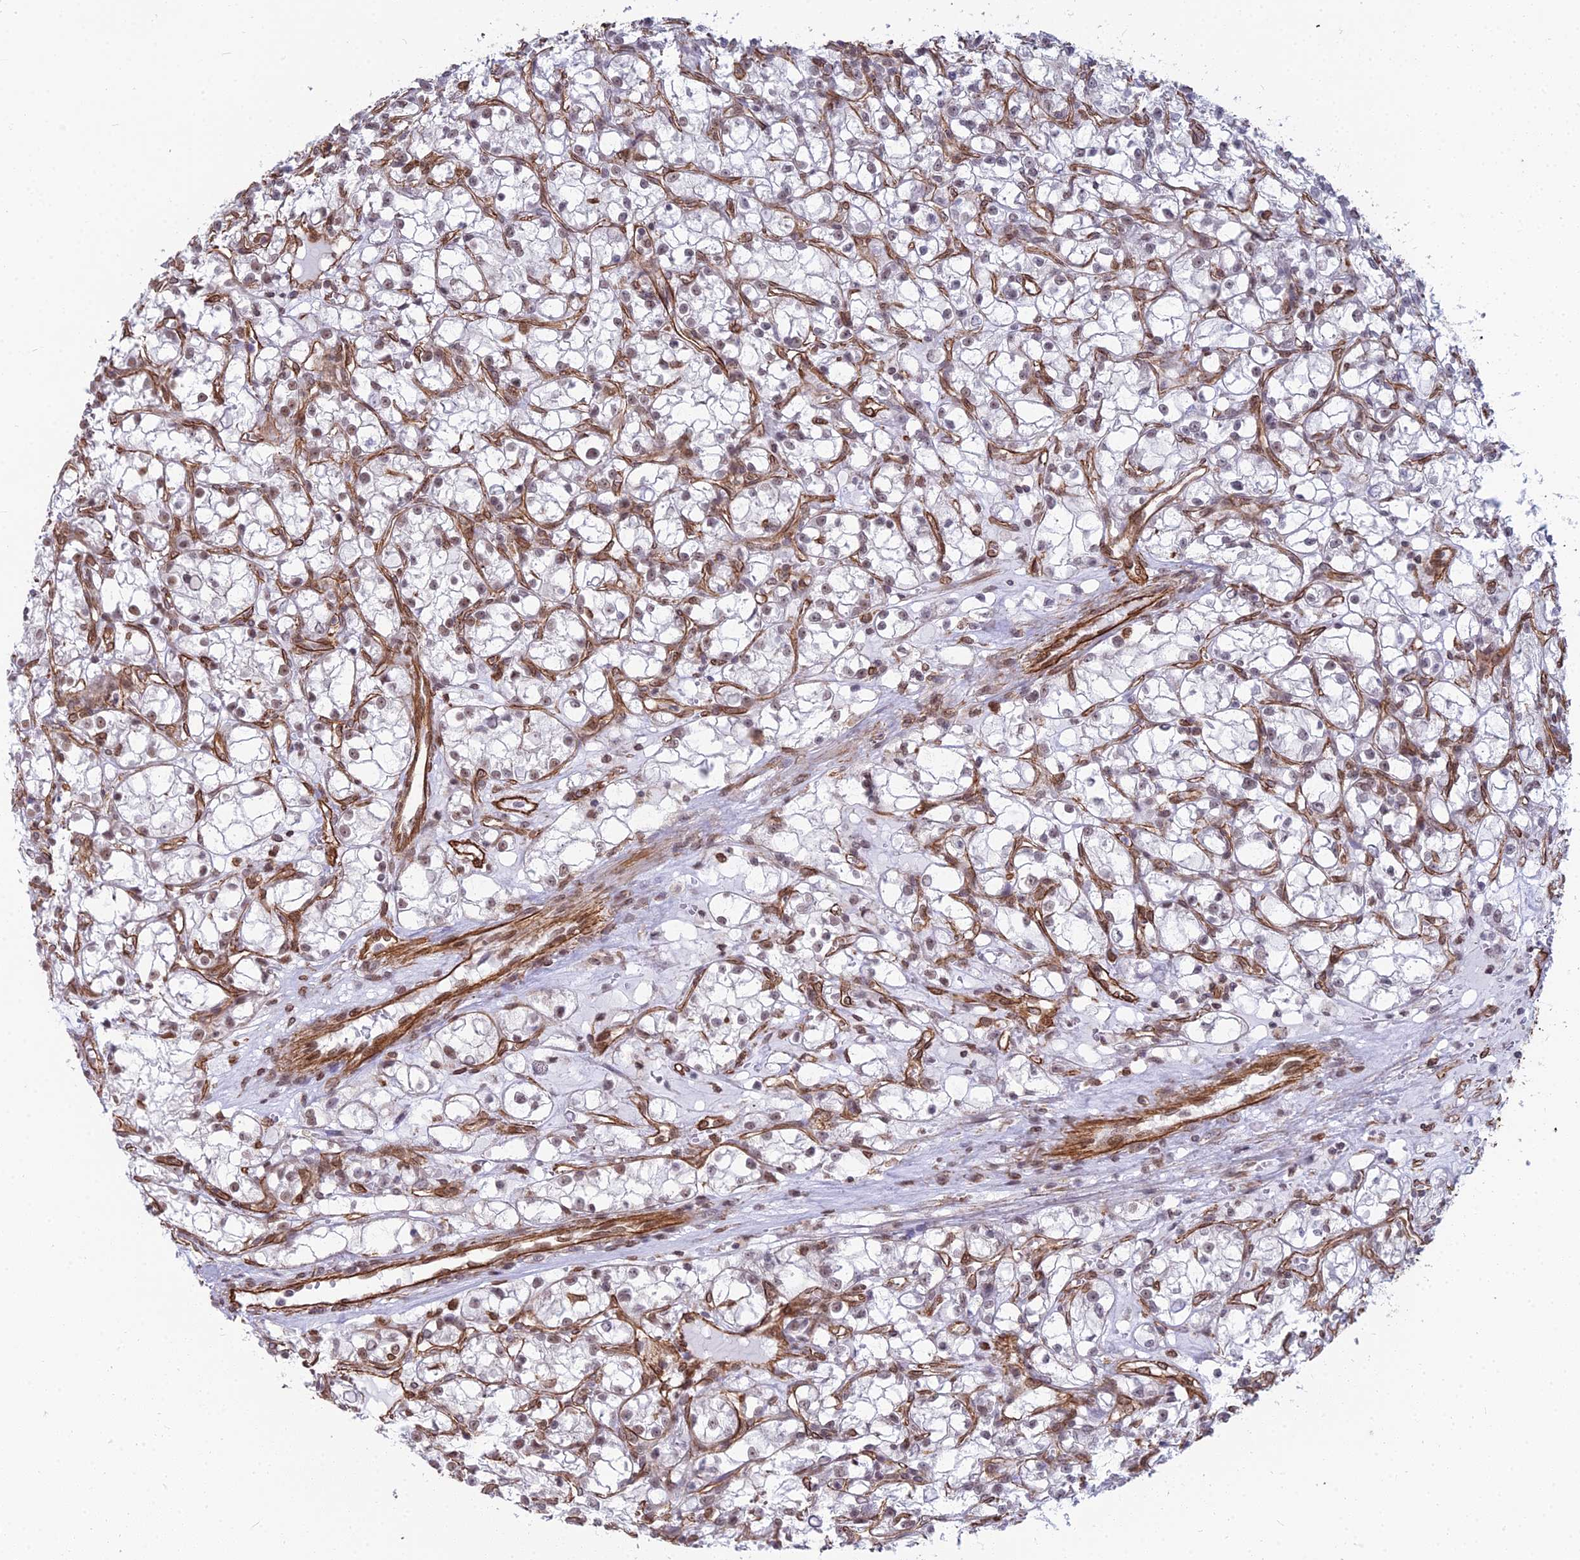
{"staining": {"intensity": "weak", "quantity": "<25%", "location": "nuclear"}, "tissue": "renal cancer", "cell_type": "Tumor cells", "image_type": "cancer", "snomed": [{"axis": "morphology", "description": "Adenocarcinoma, NOS"}, {"axis": "topography", "description": "Kidney"}], "caption": "High power microscopy histopathology image of an IHC histopathology image of renal adenocarcinoma, revealing no significant expression in tumor cells.", "gene": "YJU2", "patient": {"sex": "female", "age": 59}}